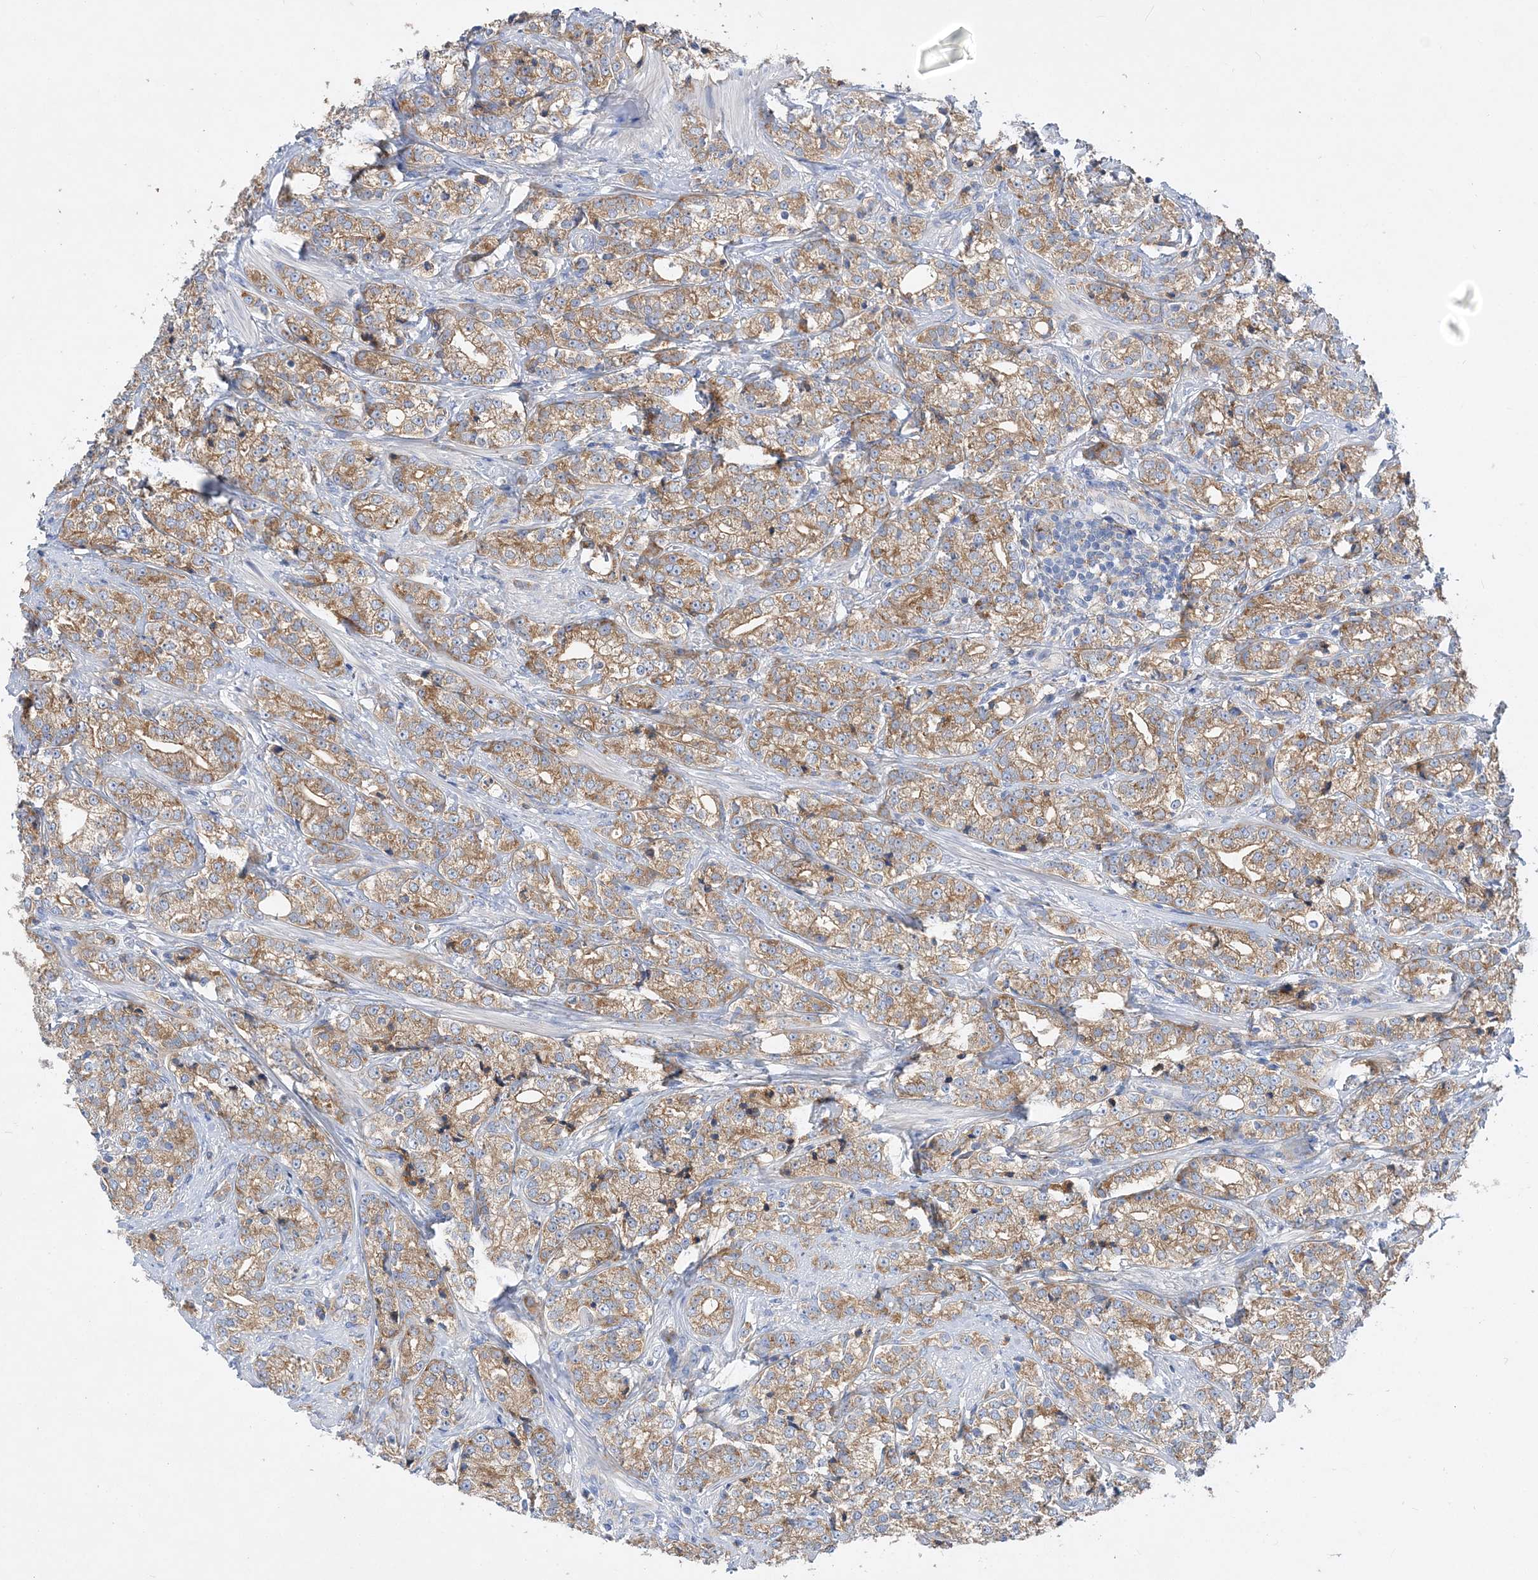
{"staining": {"intensity": "moderate", "quantity": ">75%", "location": "cytoplasmic/membranous"}, "tissue": "prostate cancer", "cell_type": "Tumor cells", "image_type": "cancer", "snomed": [{"axis": "morphology", "description": "Adenocarcinoma, High grade"}, {"axis": "topography", "description": "Prostate"}], "caption": "Immunohistochemical staining of human adenocarcinoma (high-grade) (prostate) demonstrates medium levels of moderate cytoplasmic/membranous protein expression in about >75% of tumor cells. (DAB (3,3'-diaminobenzidine) = brown stain, brightfield microscopy at high magnification).", "gene": "GRINA", "patient": {"sex": "male", "age": 69}}